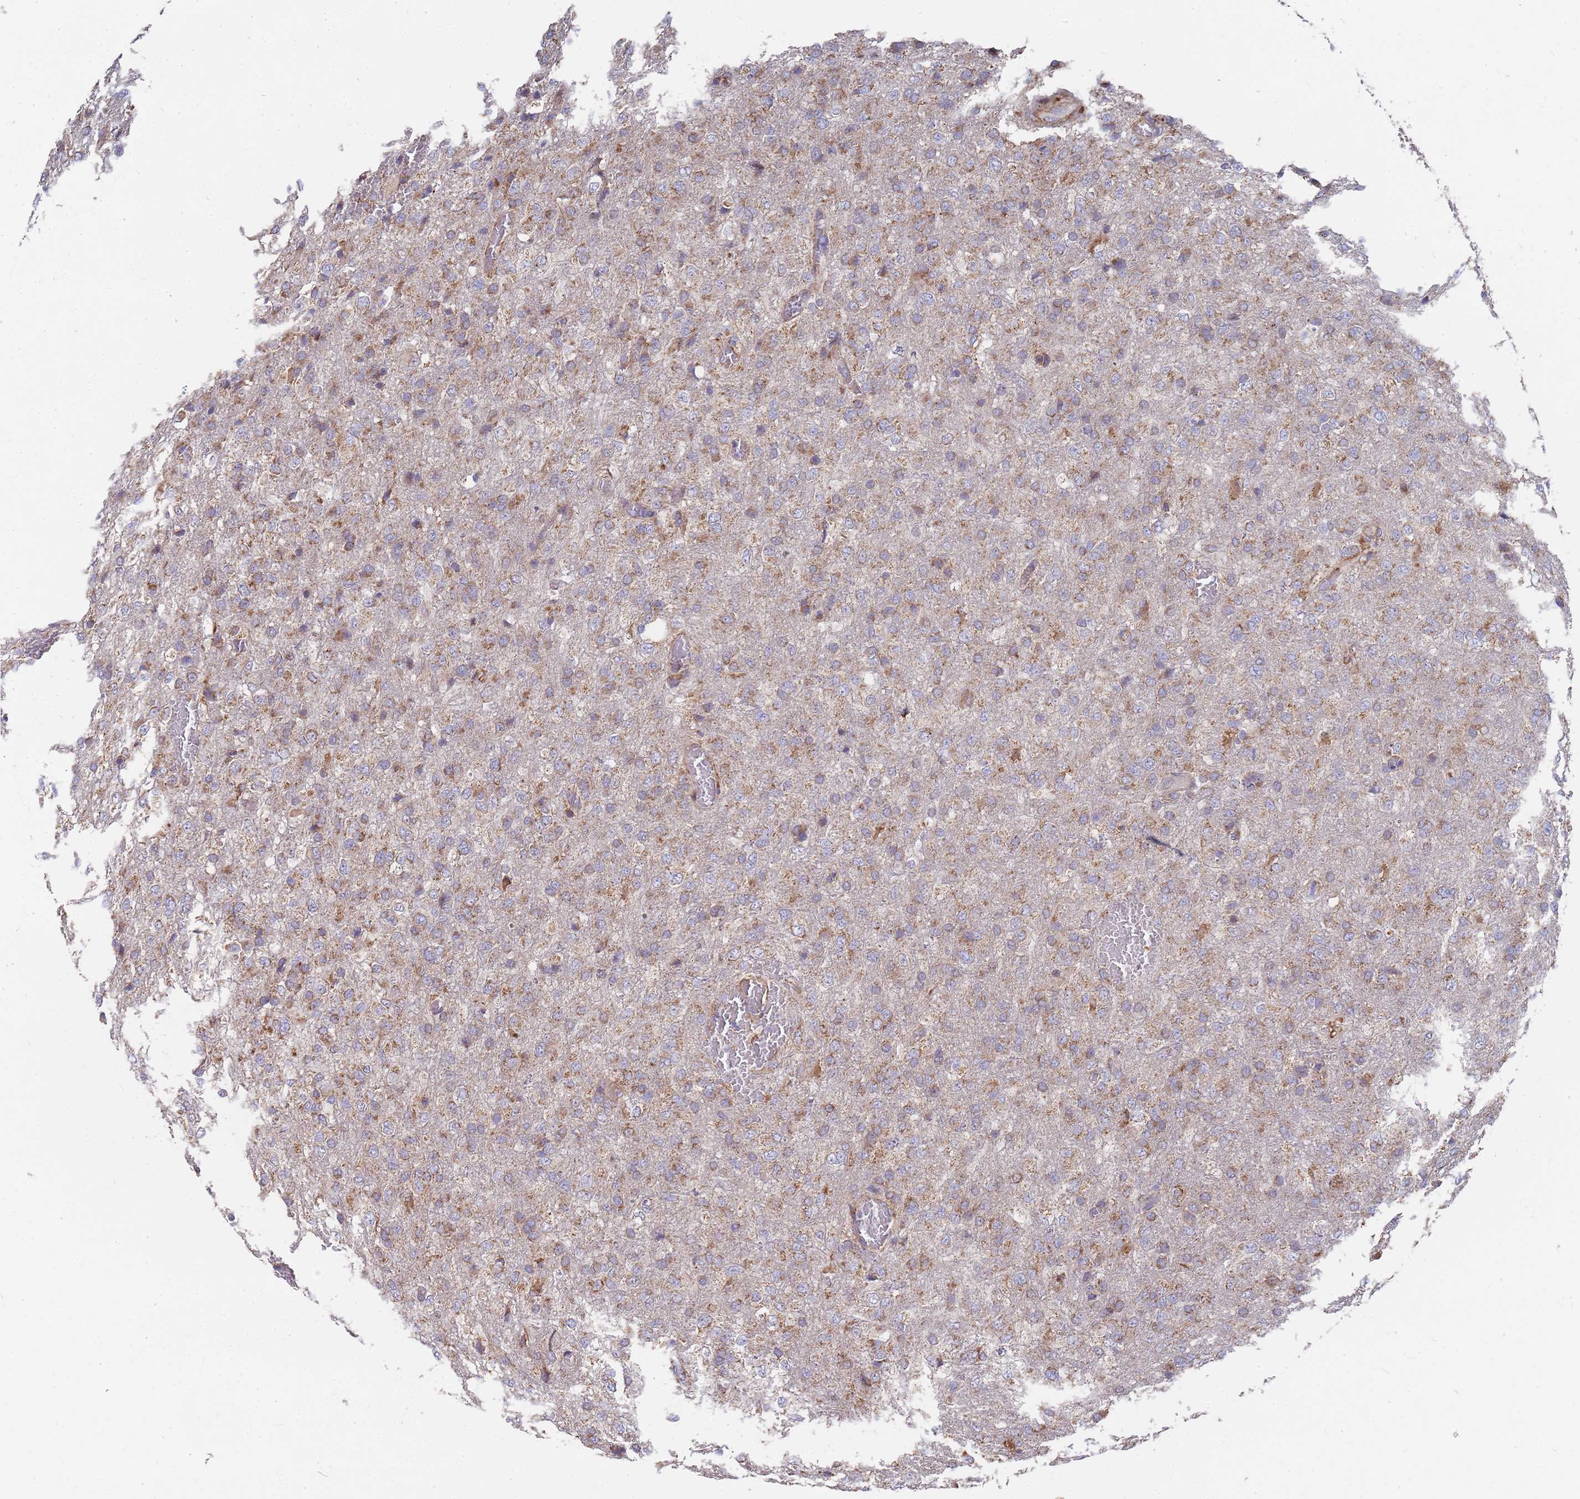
{"staining": {"intensity": "moderate", "quantity": "25%-75%", "location": "cytoplasmic/membranous"}, "tissue": "glioma", "cell_type": "Tumor cells", "image_type": "cancer", "snomed": [{"axis": "morphology", "description": "Glioma, malignant, High grade"}, {"axis": "topography", "description": "Brain"}], "caption": "DAB (3,3'-diaminobenzidine) immunohistochemical staining of human glioma reveals moderate cytoplasmic/membranous protein positivity in approximately 25%-75% of tumor cells. The staining is performed using DAB (3,3'-diaminobenzidine) brown chromogen to label protein expression. The nuclei are counter-stained blue using hematoxylin.", "gene": "WDFY3", "patient": {"sex": "female", "age": 74}}